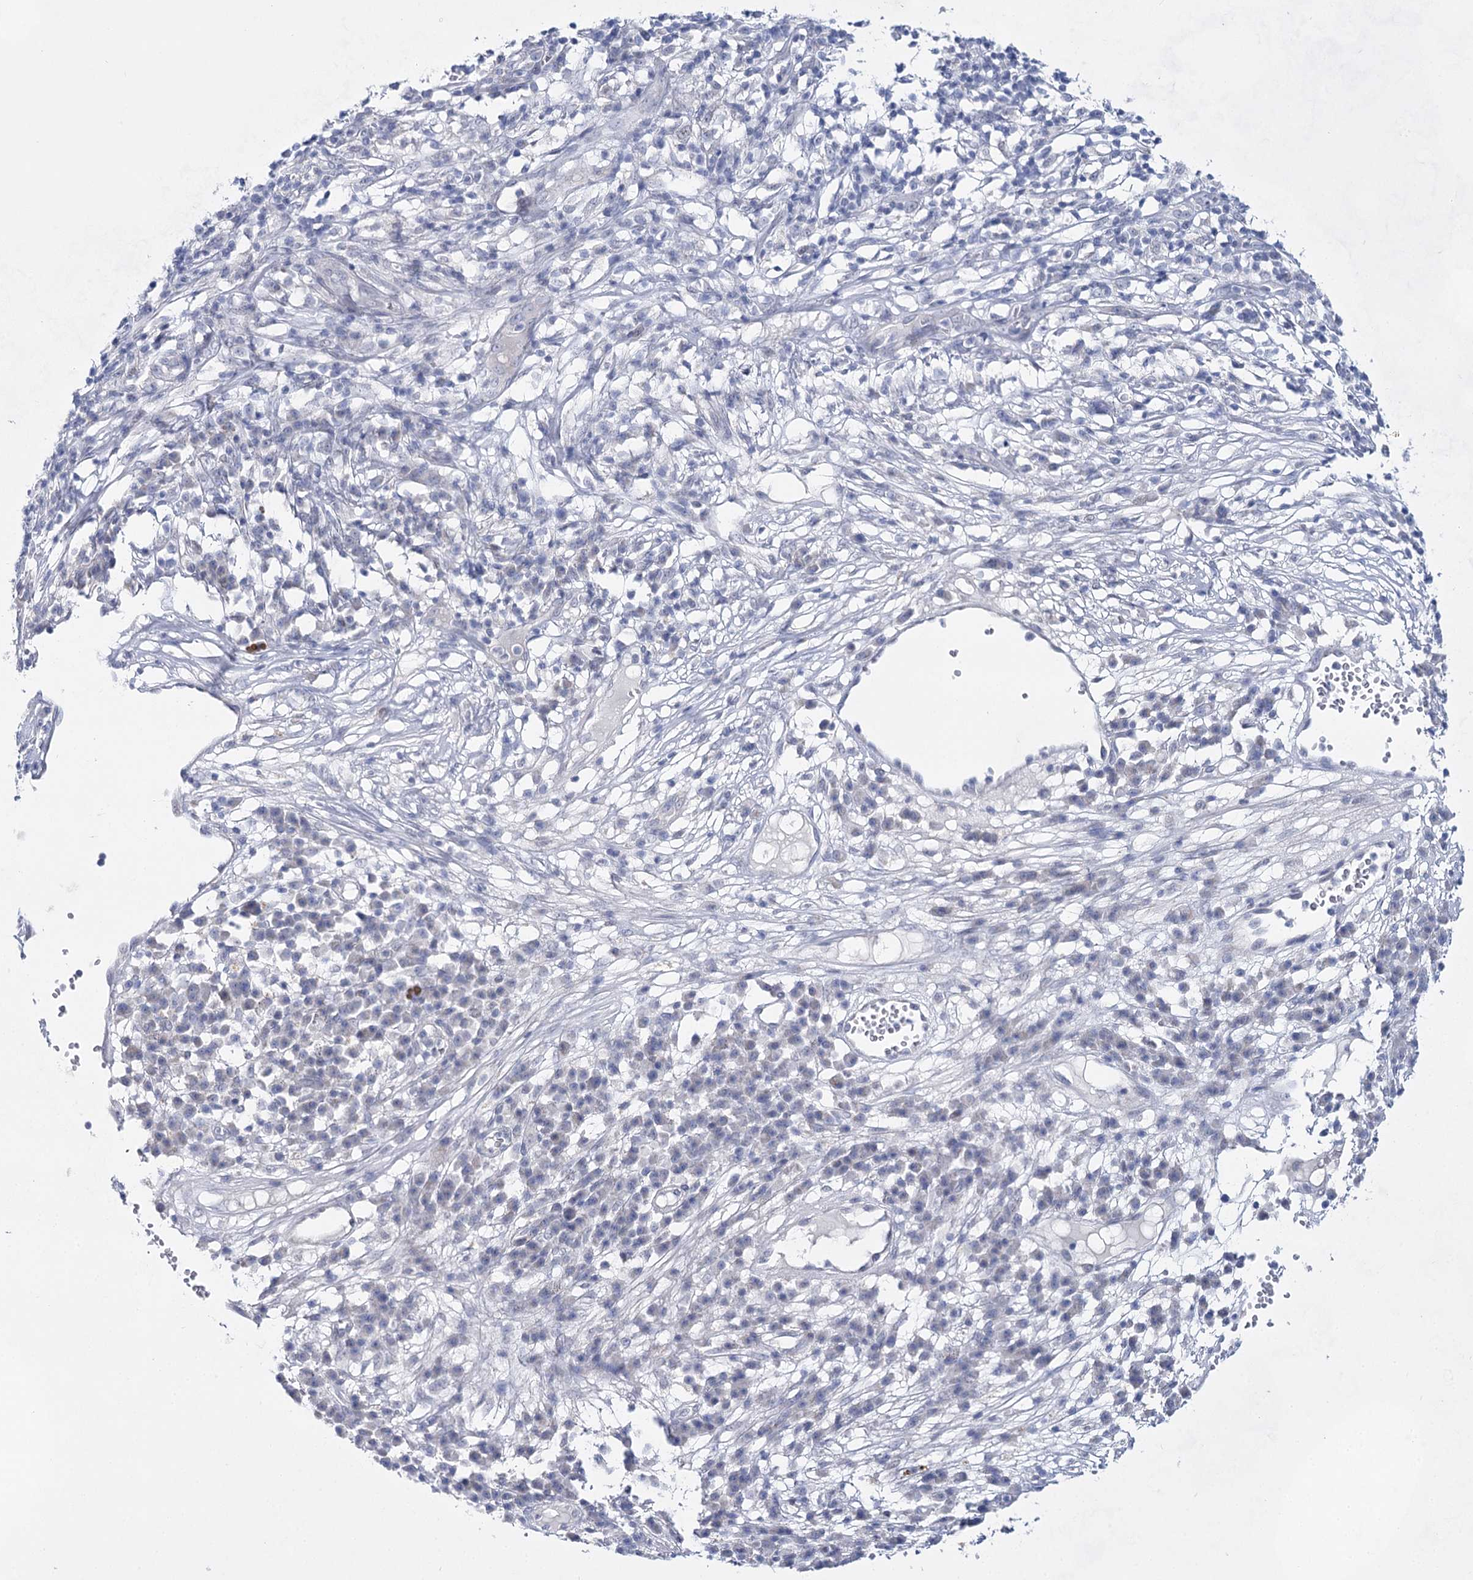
{"staining": {"intensity": "negative", "quantity": "none", "location": "none"}, "tissue": "skin cancer", "cell_type": "Tumor cells", "image_type": "cancer", "snomed": [{"axis": "morphology", "description": "Squamous cell carcinoma, NOS"}, {"axis": "topography", "description": "Skin"}], "caption": "There is no significant expression in tumor cells of skin cancer.", "gene": "BPHL", "patient": {"sex": "female", "age": 90}}